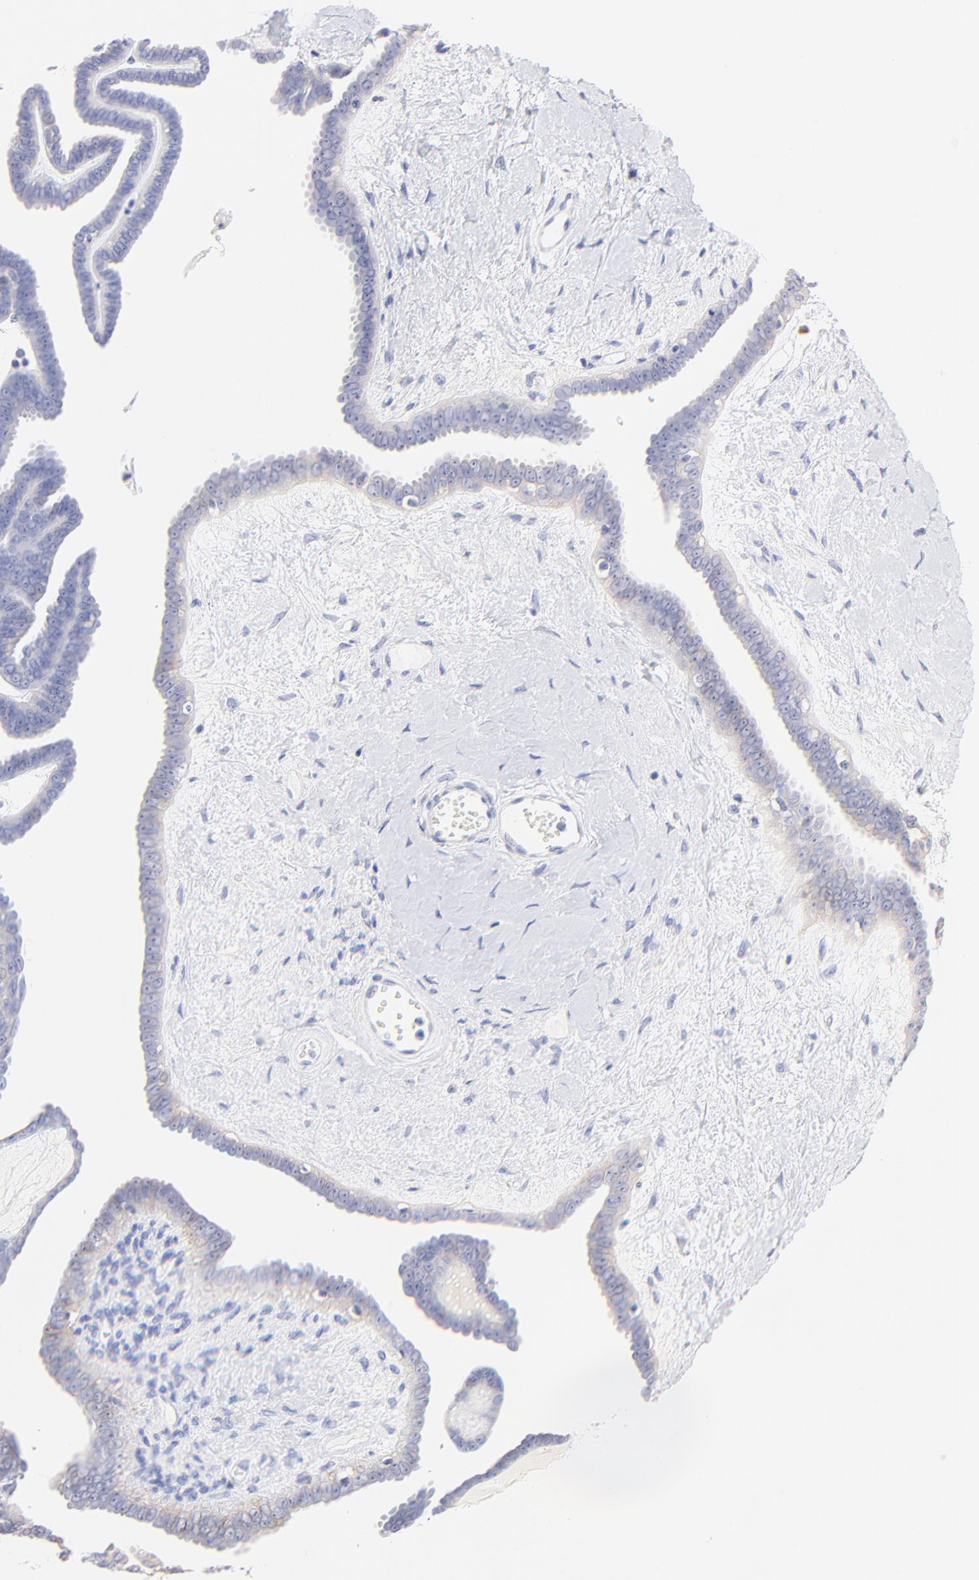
{"staining": {"intensity": "negative", "quantity": "none", "location": "none"}, "tissue": "ovarian cancer", "cell_type": "Tumor cells", "image_type": "cancer", "snomed": [{"axis": "morphology", "description": "Cystadenocarcinoma, serous, NOS"}, {"axis": "topography", "description": "Ovary"}], "caption": "This is a histopathology image of immunohistochemistry staining of ovarian serous cystadenocarcinoma, which shows no expression in tumor cells.", "gene": "EBP", "patient": {"sex": "female", "age": 71}}